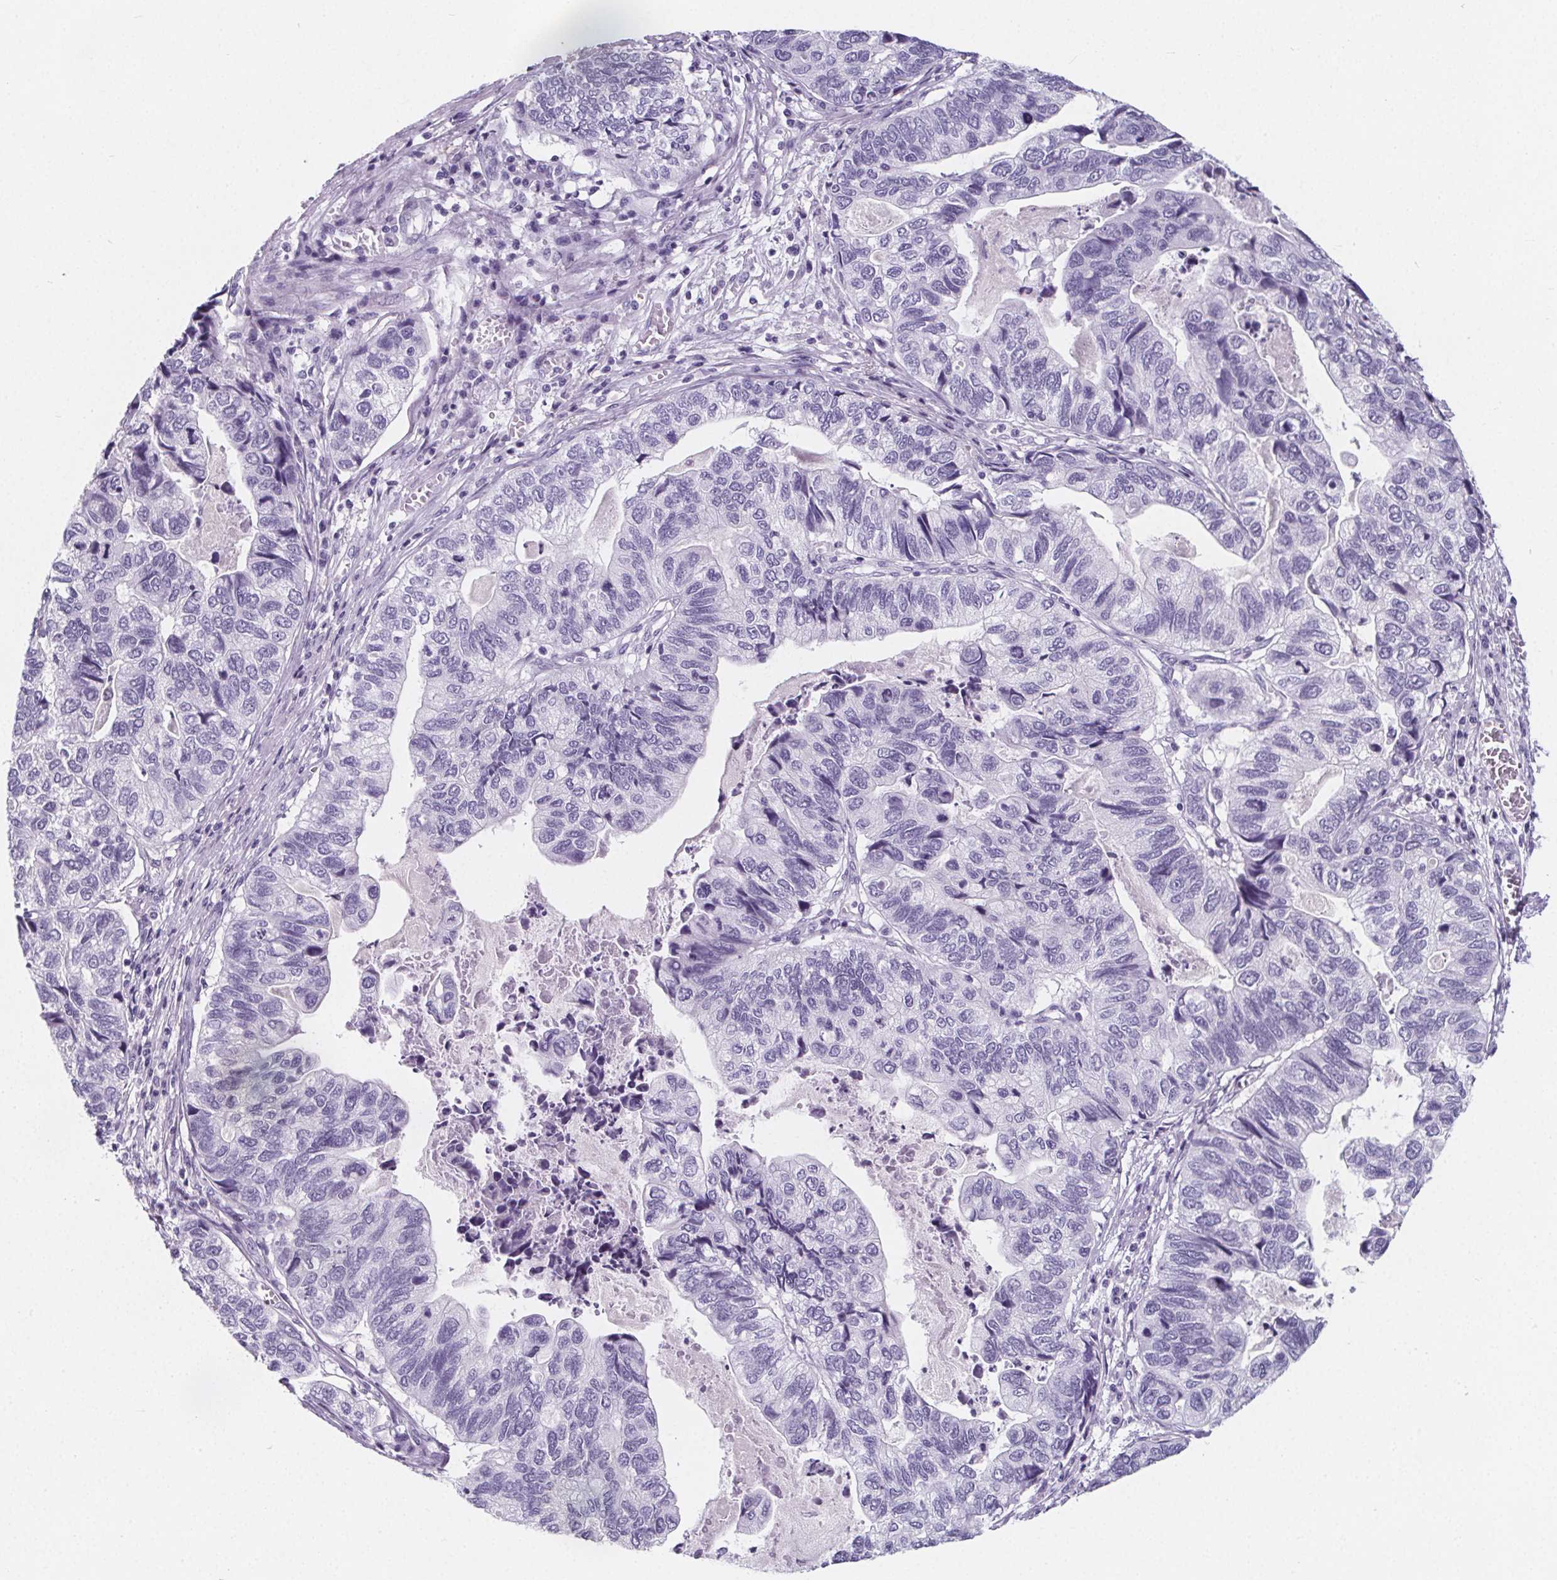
{"staining": {"intensity": "negative", "quantity": "none", "location": "none"}, "tissue": "stomach cancer", "cell_type": "Tumor cells", "image_type": "cancer", "snomed": [{"axis": "morphology", "description": "Adenocarcinoma, NOS"}, {"axis": "topography", "description": "Stomach, upper"}], "caption": "Immunohistochemical staining of stomach cancer demonstrates no significant staining in tumor cells.", "gene": "ADRB1", "patient": {"sex": "female", "age": 67}}